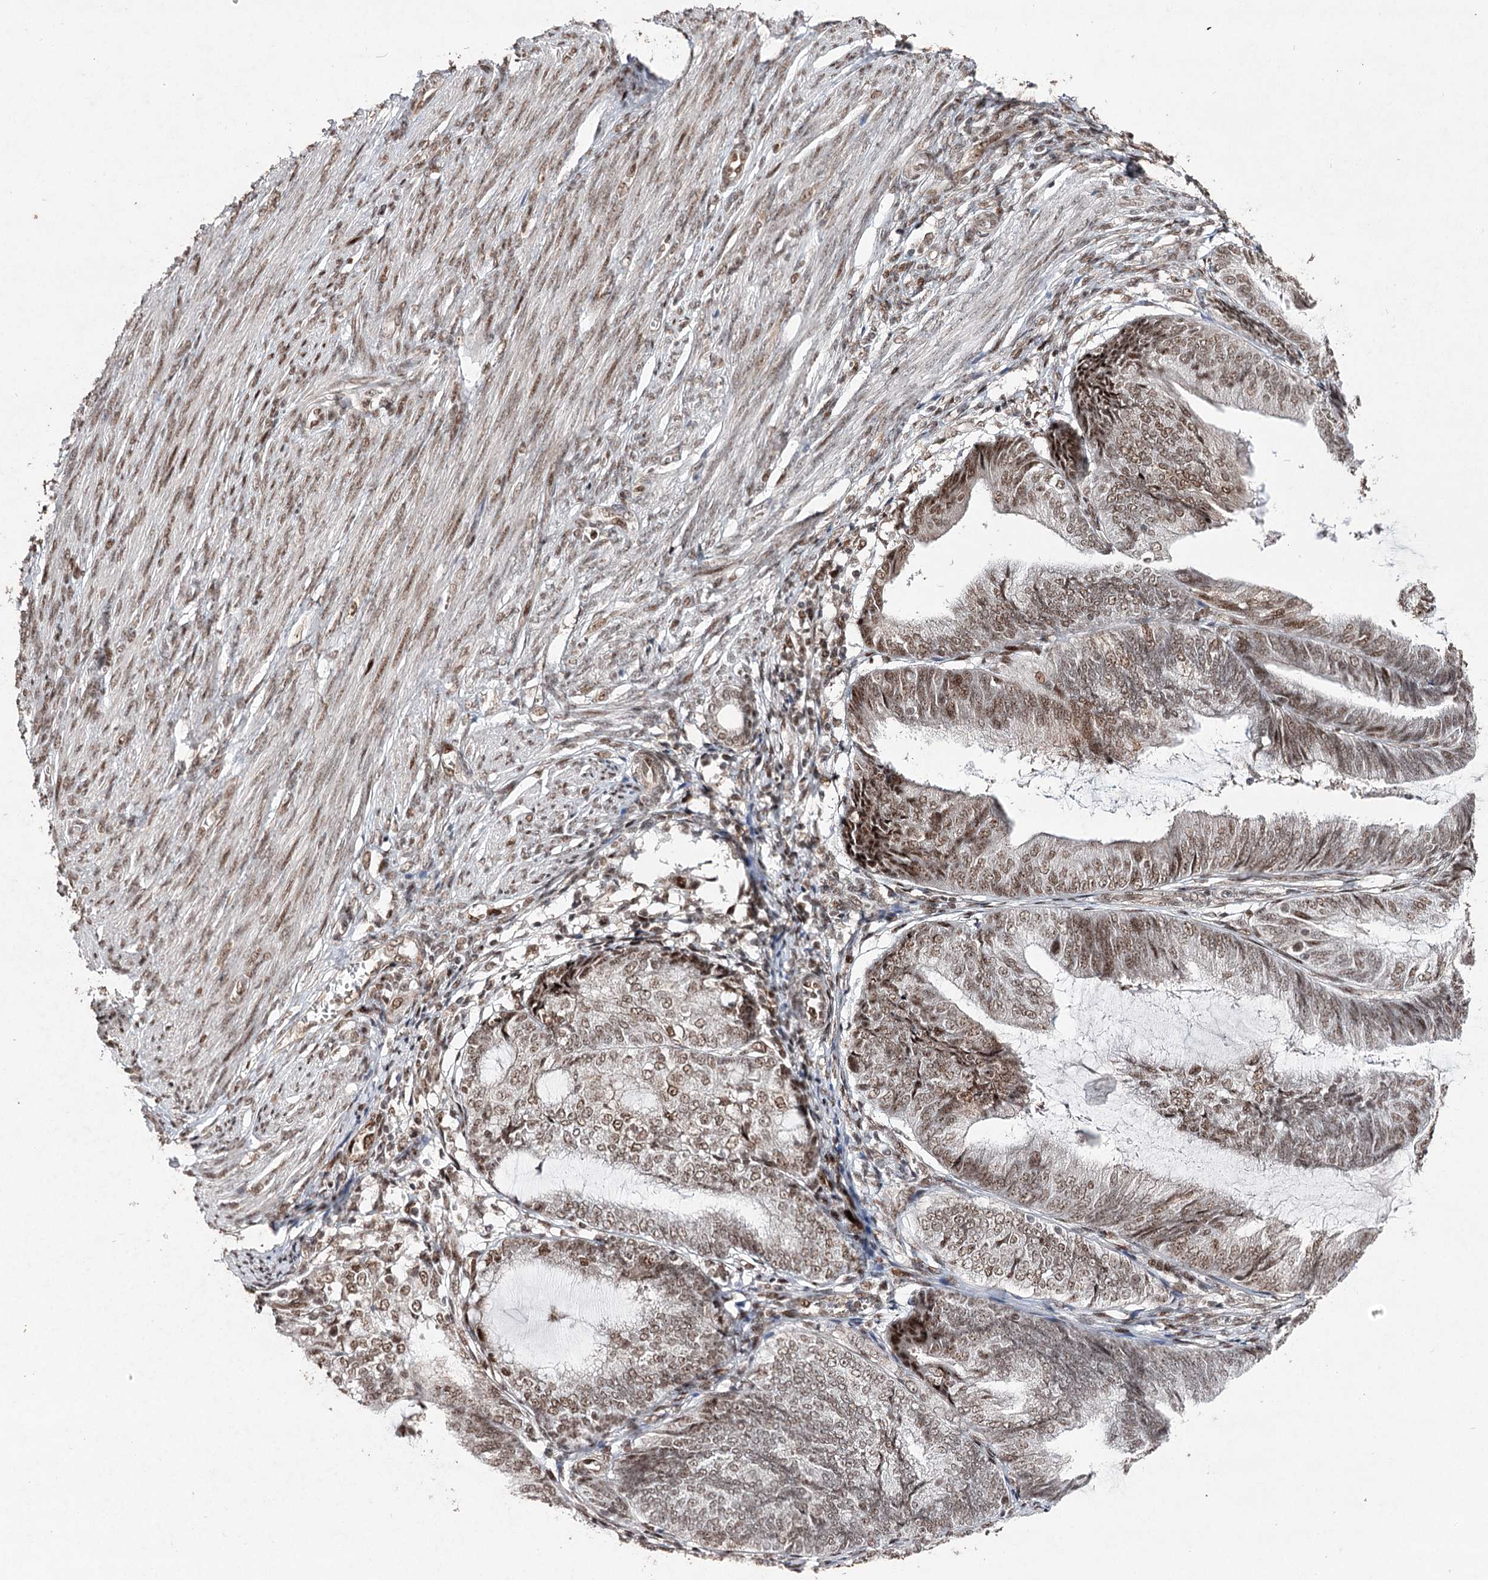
{"staining": {"intensity": "moderate", "quantity": ">75%", "location": "nuclear"}, "tissue": "endometrial cancer", "cell_type": "Tumor cells", "image_type": "cancer", "snomed": [{"axis": "morphology", "description": "Adenocarcinoma, NOS"}, {"axis": "topography", "description": "Endometrium"}], "caption": "Adenocarcinoma (endometrial) stained for a protein exhibits moderate nuclear positivity in tumor cells.", "gene": "PDCD4", "patient": {"sex": "female", "age": 81}}